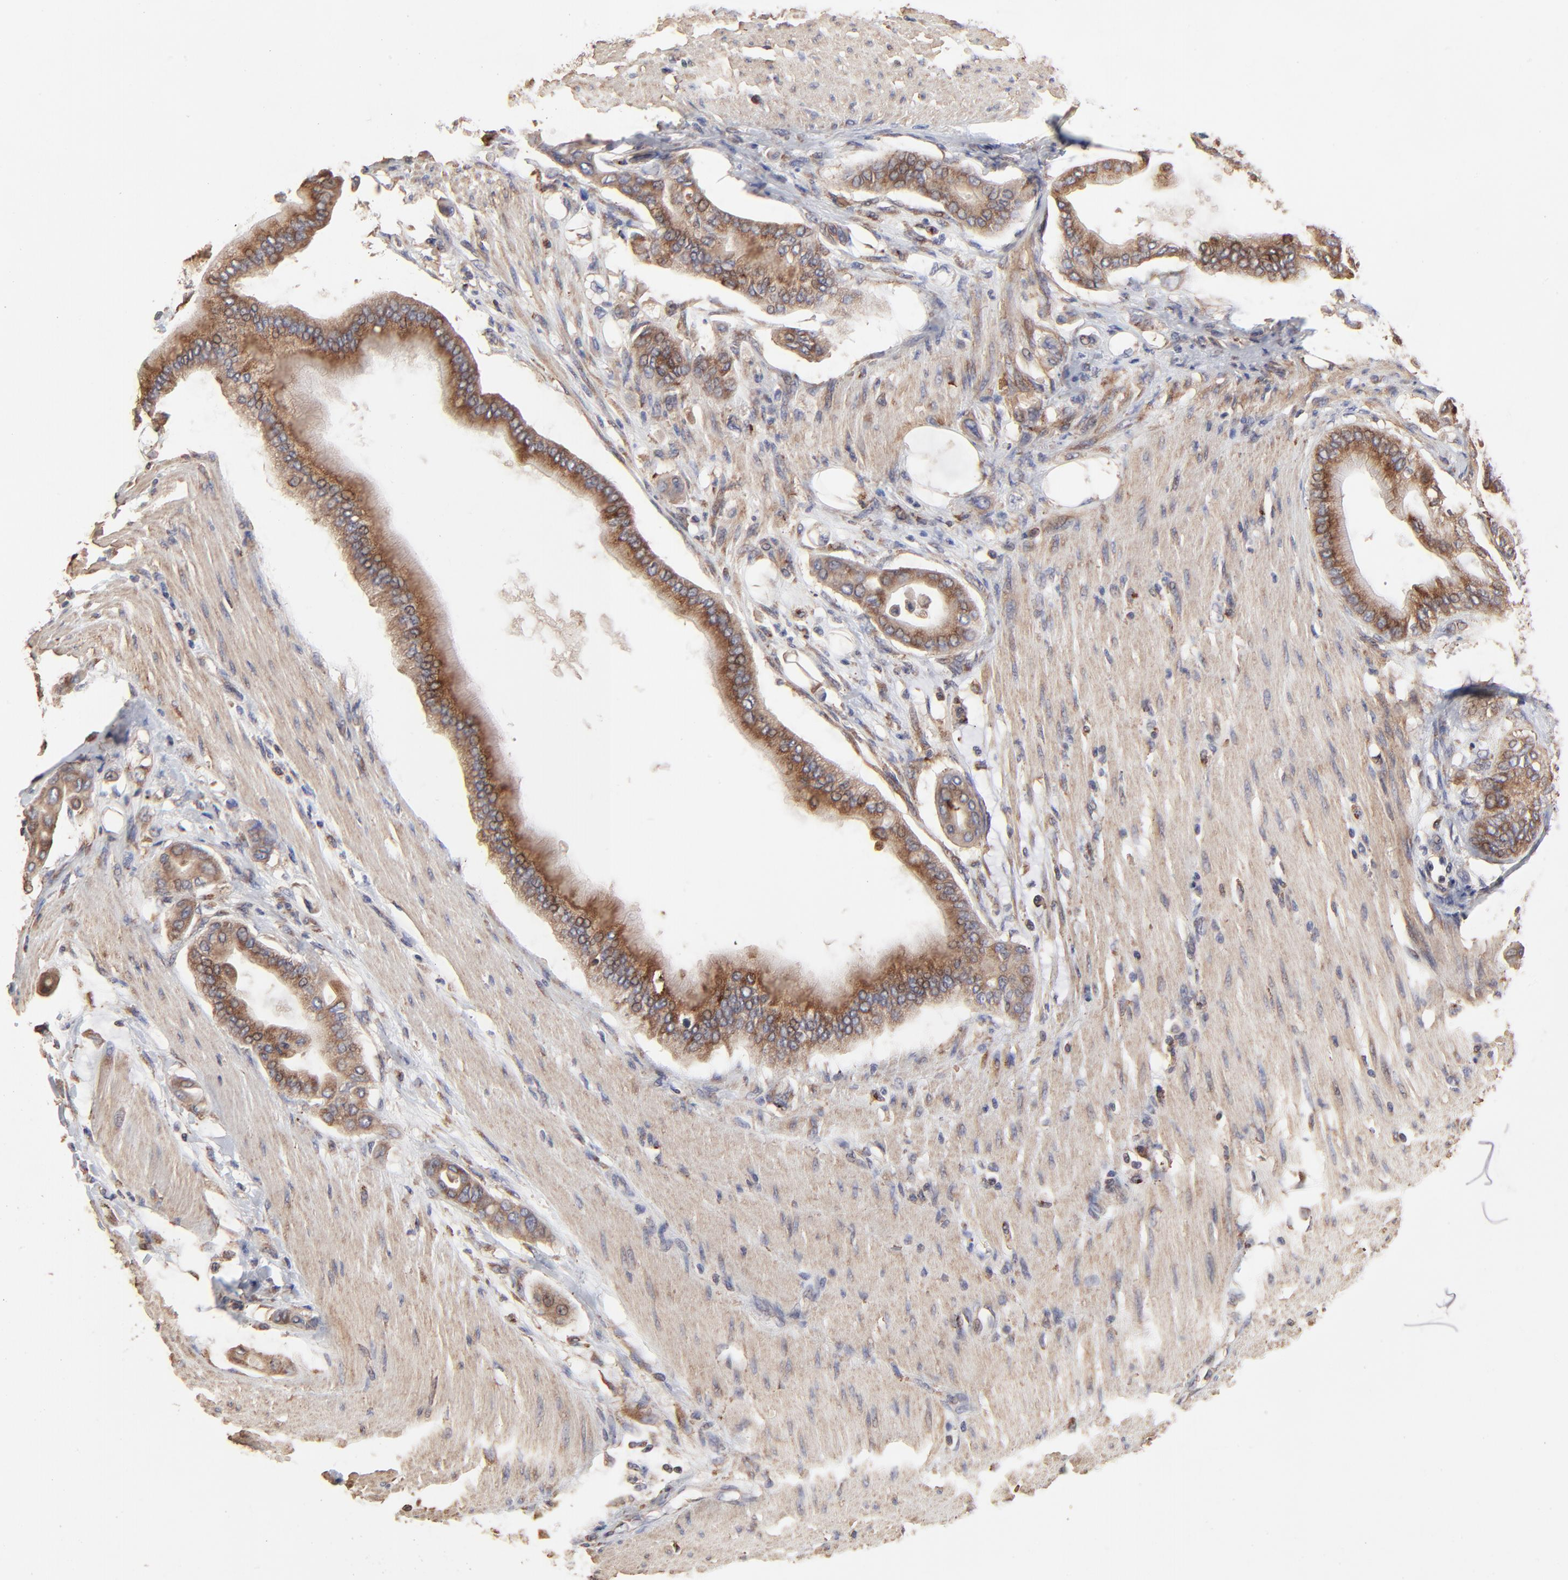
{"staining": {"intensity": "moderate", "quantity": ">75%", "location": "cytoplasmic/membranous"}, "tissue": "pancreatic cancer", "cell_type": "Tumor cells", "image_type": "cancer", "snomed": [{"axis": "morphology", "description": "Adenocarcinoma, NOS"}, {"axis": "morphology", "description": "Adenocarcinoma, metastatic, NOS"}, {"axis": "topography", "description": "Lymph node"}, {"axis": "topography", "description": "Pancreas"}, {"axis": "topography", "description": "Duodenum"}], "caption": "Human adenocarcinoma (pancreatic) stained with a protein marker exhibits moderate staining in tumor cells.", "gene": "ELP2", "patient": {"sex": "female", "age": 64}}